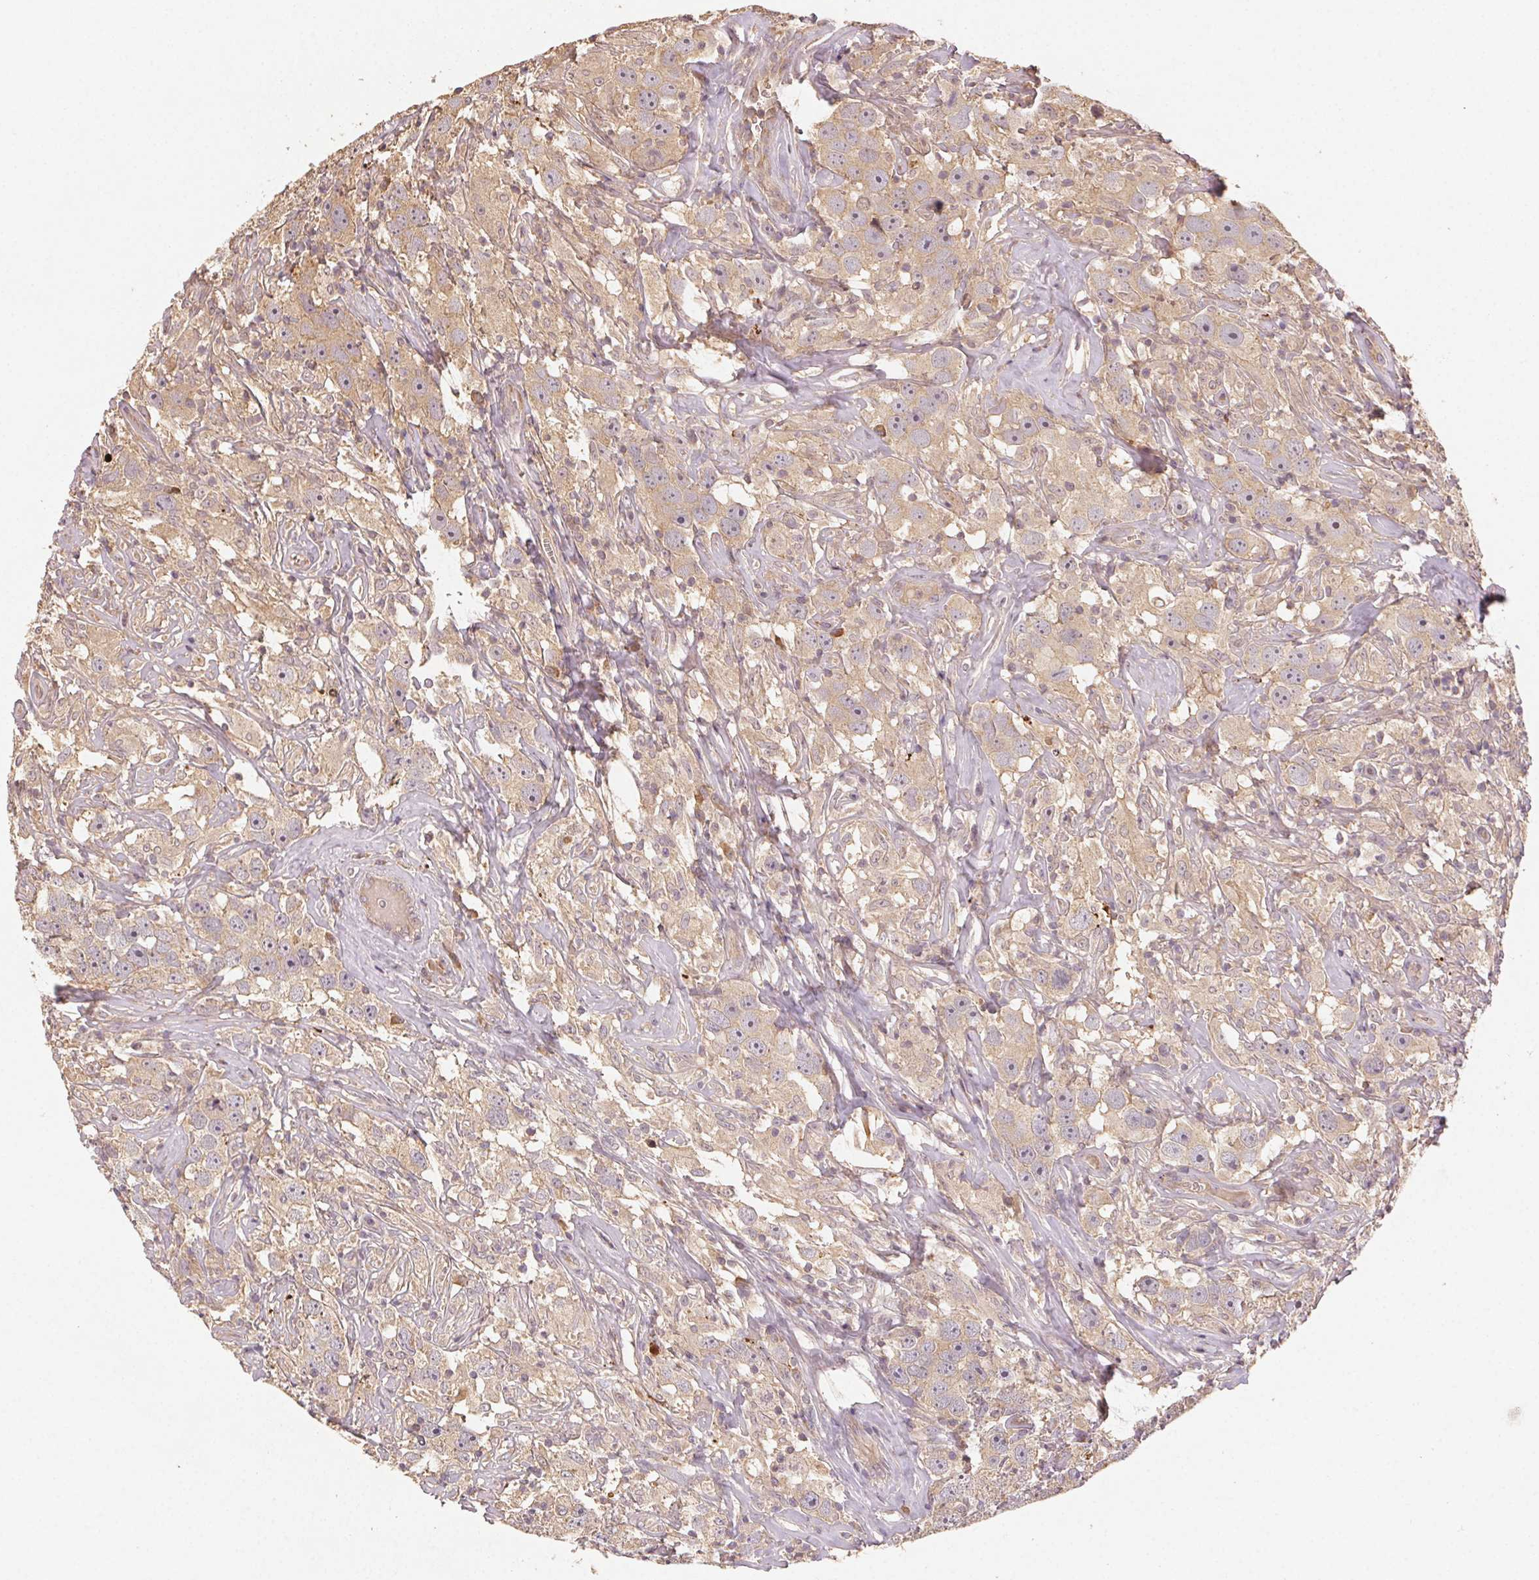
{"staining": {"intensity": "weak", "quantity": ">75%", "location": "cytoplasmic/membranous"}, "tissue": "testis cancer", "cell_type": "Tumor cells", "image_type": "cancer", "snomed": [{"axis": "morphology", "description": "Seminoma, NOS"}, {"axis": "topography", "description": "Testis"}], "caption": "Testis cancer (seminoma) was stained to show a protein in brown. There is low levels of weak cytoplasmic/membranous staining in approximately >75% of tumor cells.", "gene": "RALA", "patient": {"sex": "male", "age": 49}}